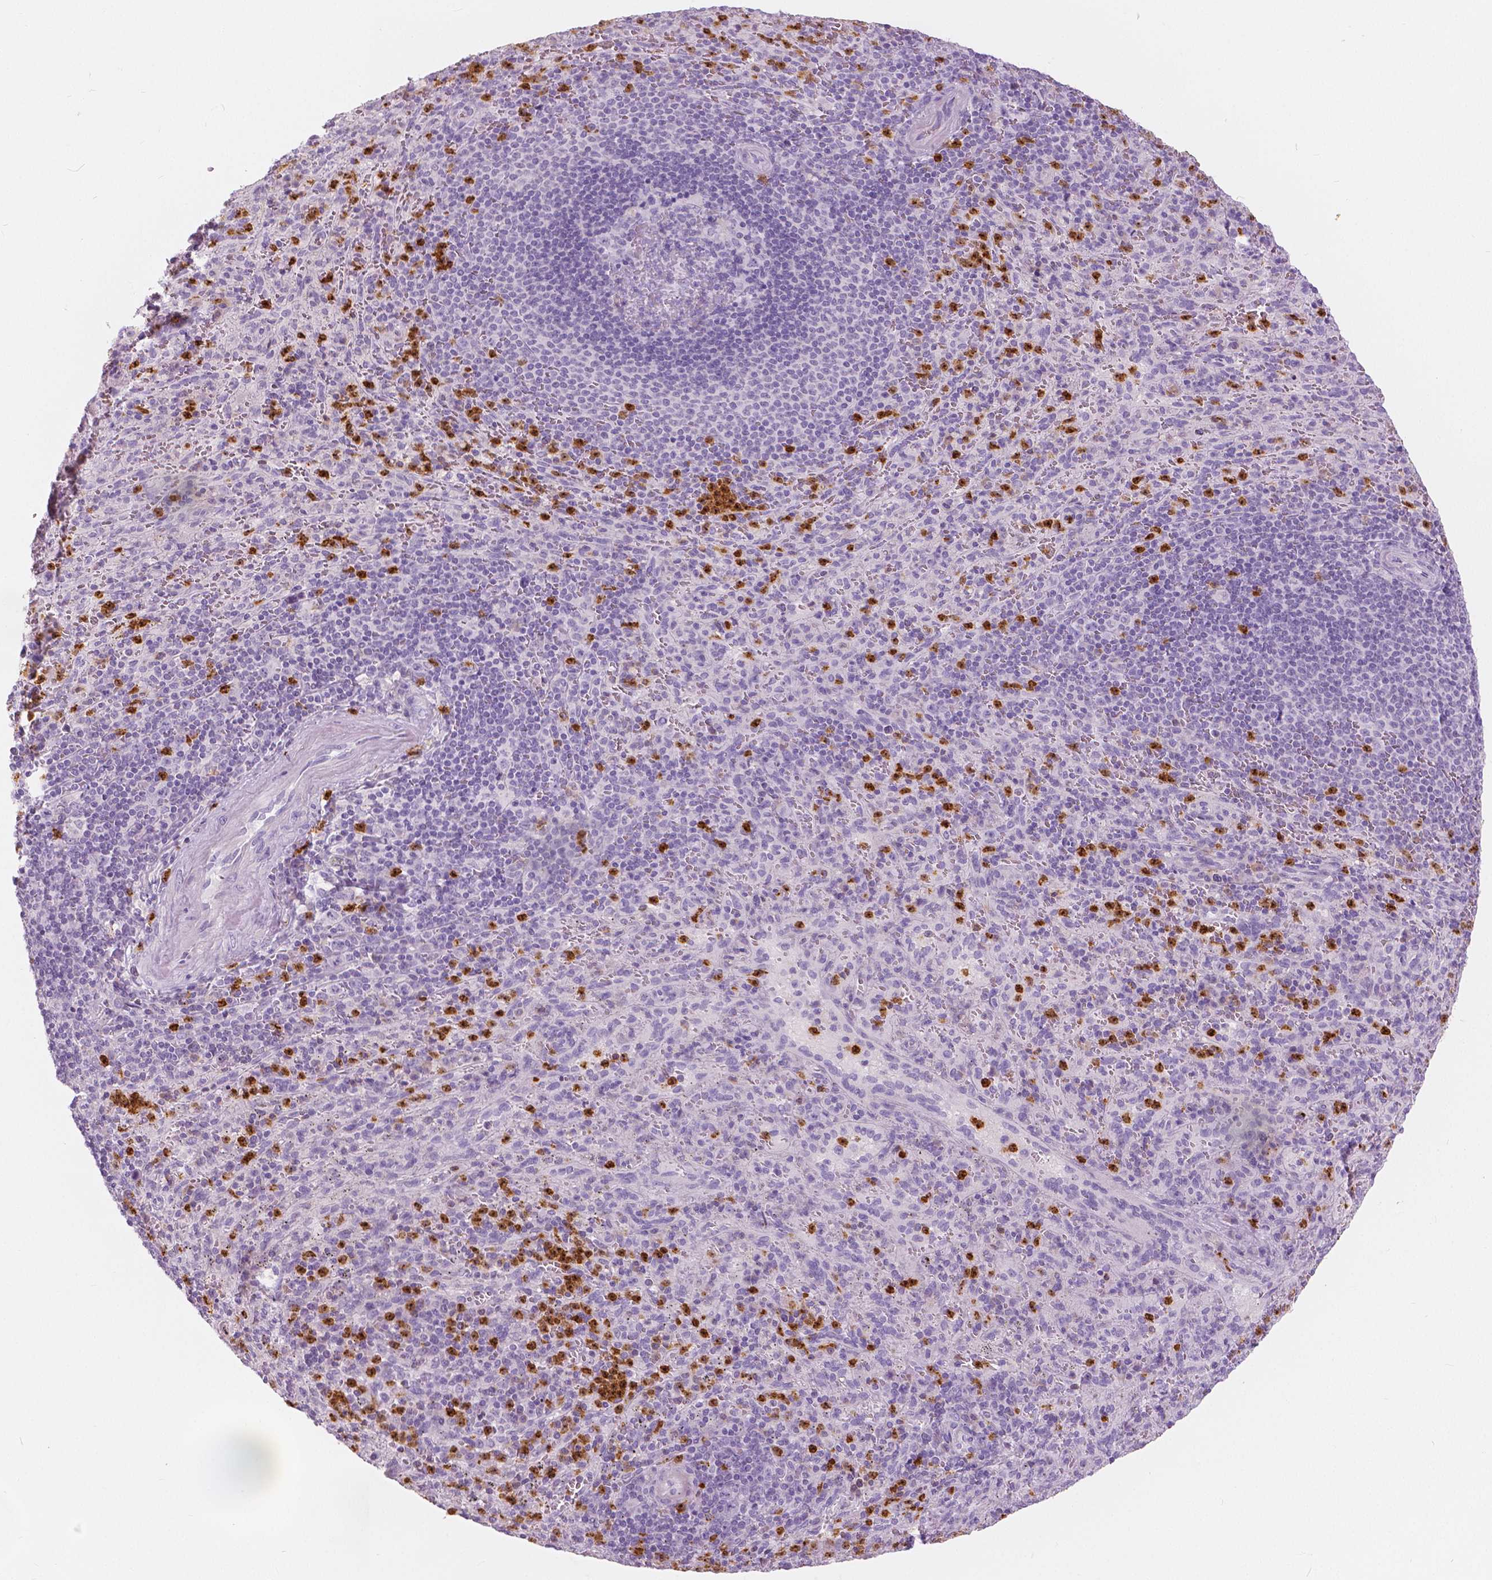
{"staining": {"intensity": "strong", "quantity": "<25%", "location": "cytoplasmic/membranous,nuclear"}, "tissue": "spleen", "cell_type": "Cells in red pulp", "image_type": "normal", "snomed": [{"axis": "morphology", "description": "Normal tissue, NOS"}, {"axis": "topography", "description": "Spleen"}], "caption": "Spleen stained for a protein (brown) reveals strong cytoplasmic/membranous,nuclear positive positivity in about <25% of cells in red pulp.", "gene": "CXCR2", "patient": {"sex": "male", "age": 57}}